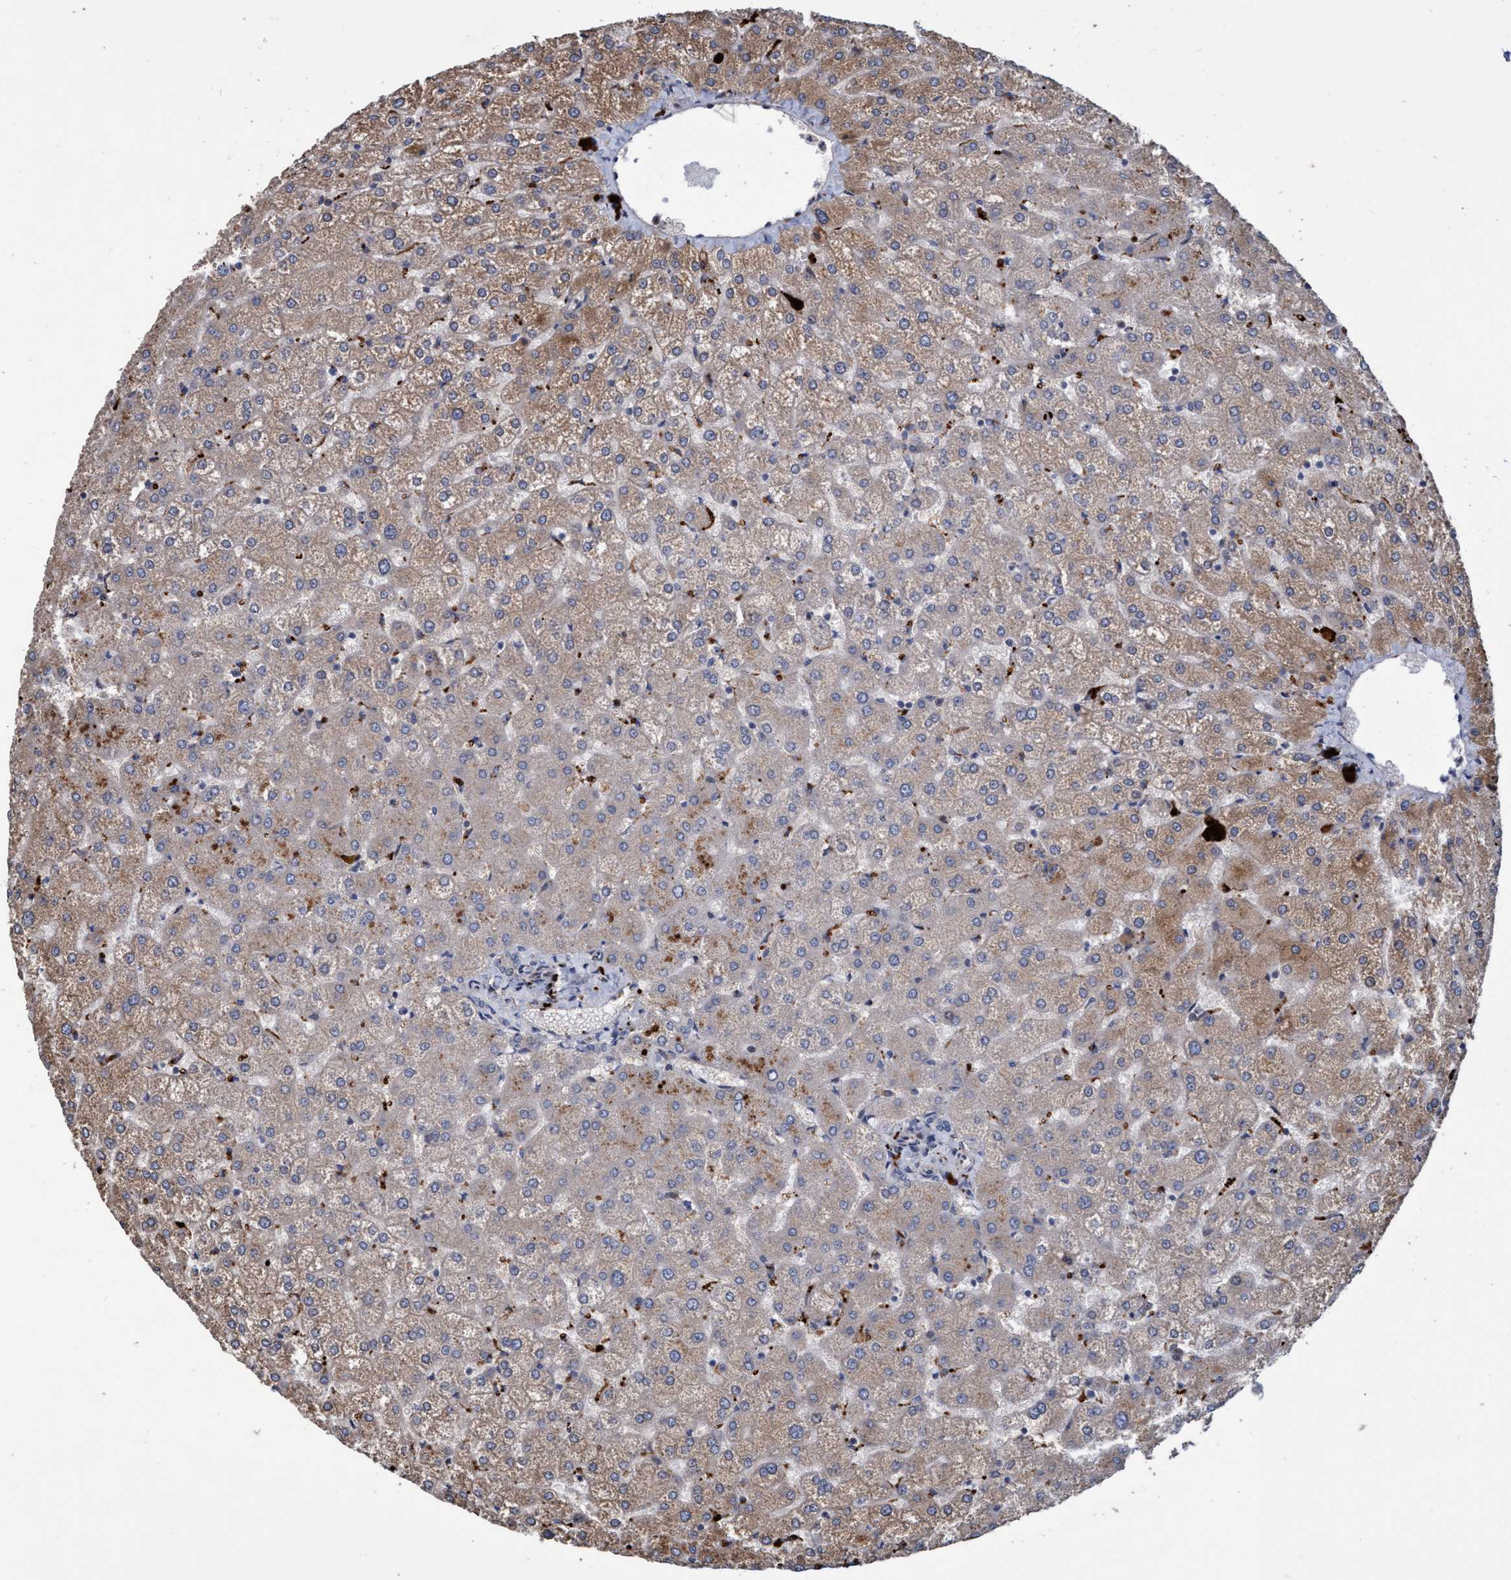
{"staining": {"intensity": "negative", "quantity": "none", "location": "none"}, "tissue": "liver", "cell_type": "Cholangiocytes", "image_type": "normal", "snomed": [{"axis": "morphology", "description": "Normal tissue, NOS"}, {"axis": "topography", "description": "Liver"}], "caption": "This is an immunohistochemistry (IHC) histopathology image of normal human liver. There is no staining in cholangiocytes.", "gene": "BBS9", "patient": {"sex": "female", "age": 32}}